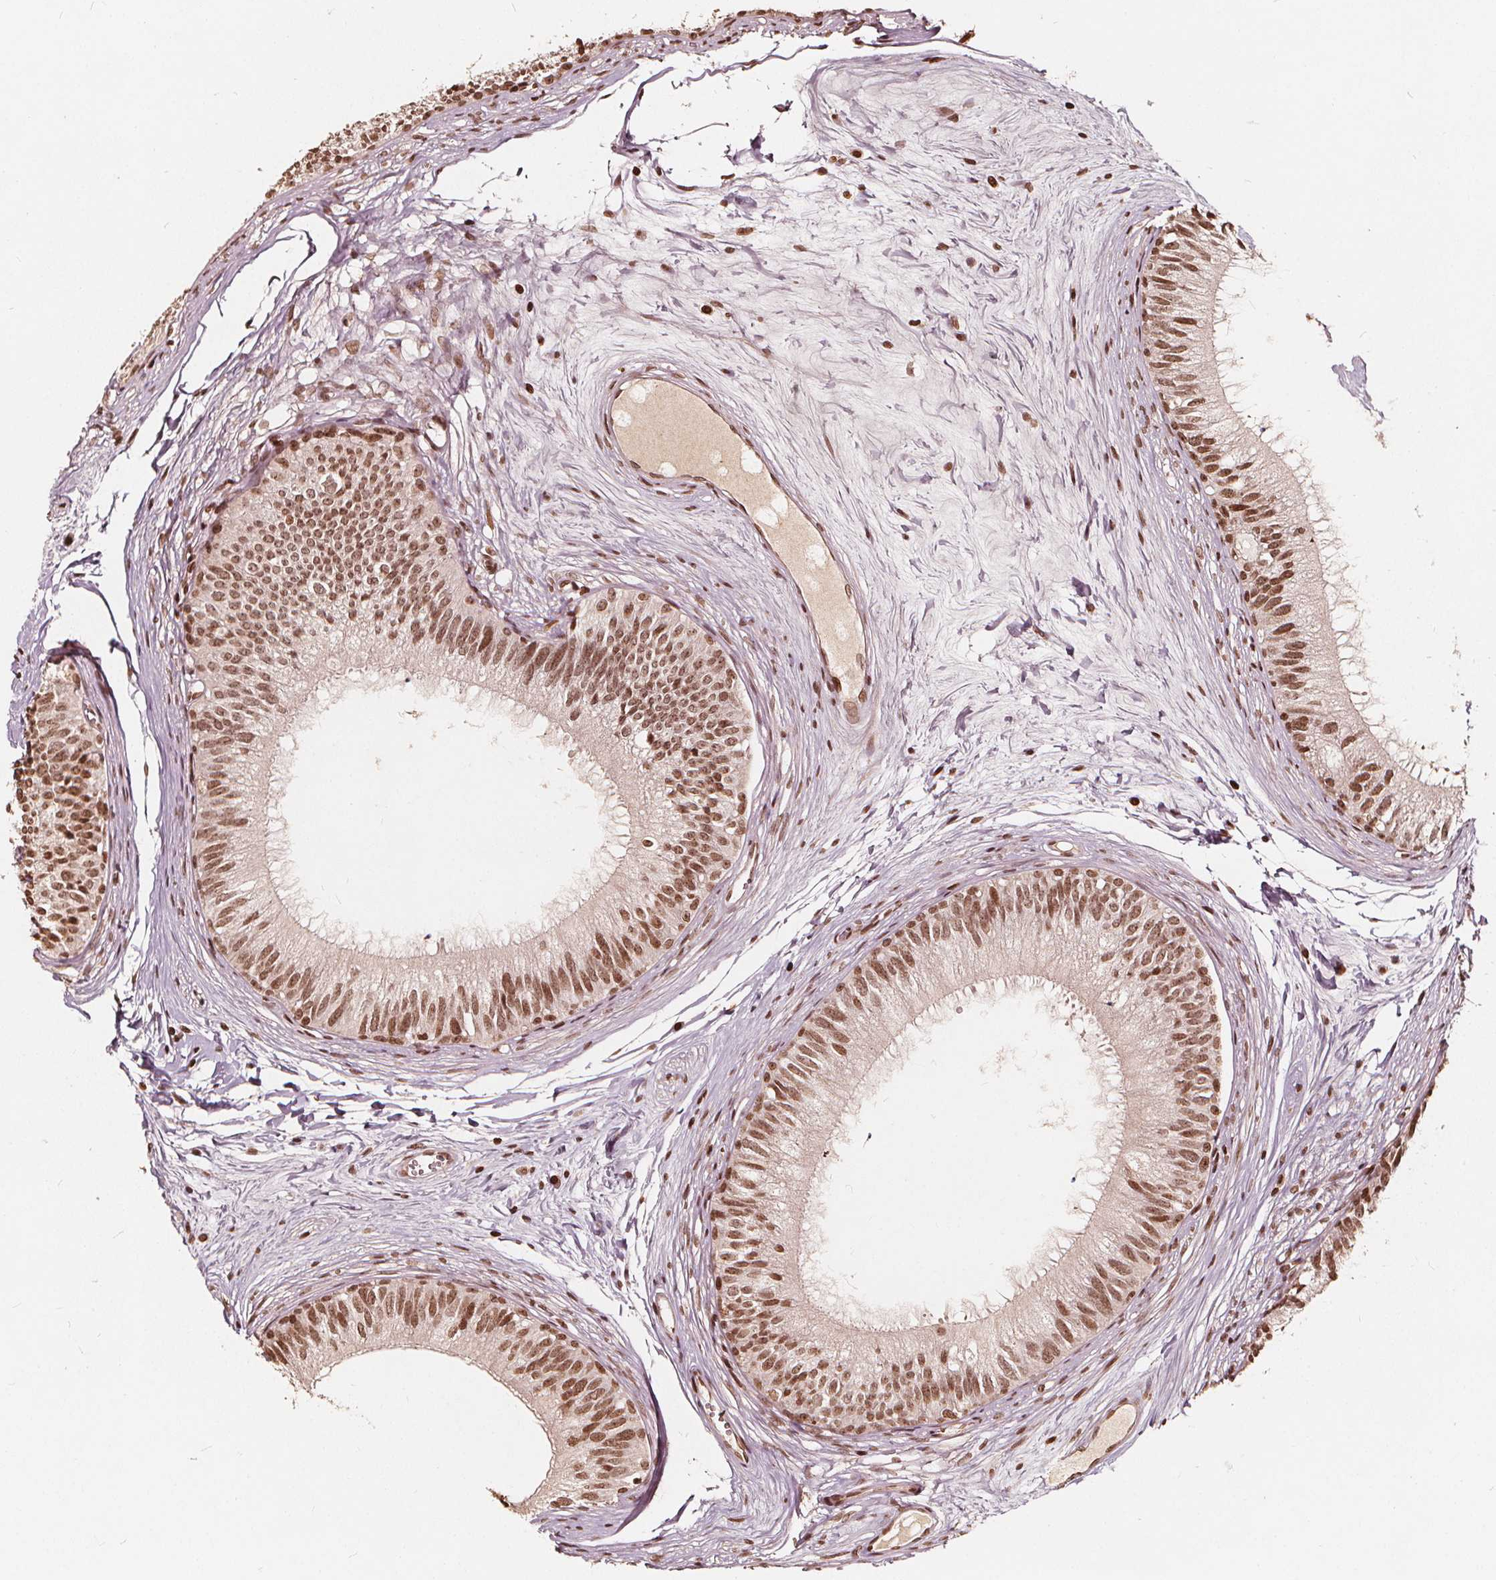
{"staining": {"intensity": "moderate", "quantity": ">75%", "location": "nuclear"}, "tissue": "epididymis", "cell_type": "Glandular cells", "image_type": "normal", "snomed": [{"axis": "morphology", "description": "Normal tissue, NOS"}, {"axis": "topography", "description": "Epididymis"}], "caption": "Protein staining reveals moderate nuclear expression in approximately >75% of glandular cells in benign epididymis.", "gene": "H3C14", "patient": {"sex": "male", "age": 29}}